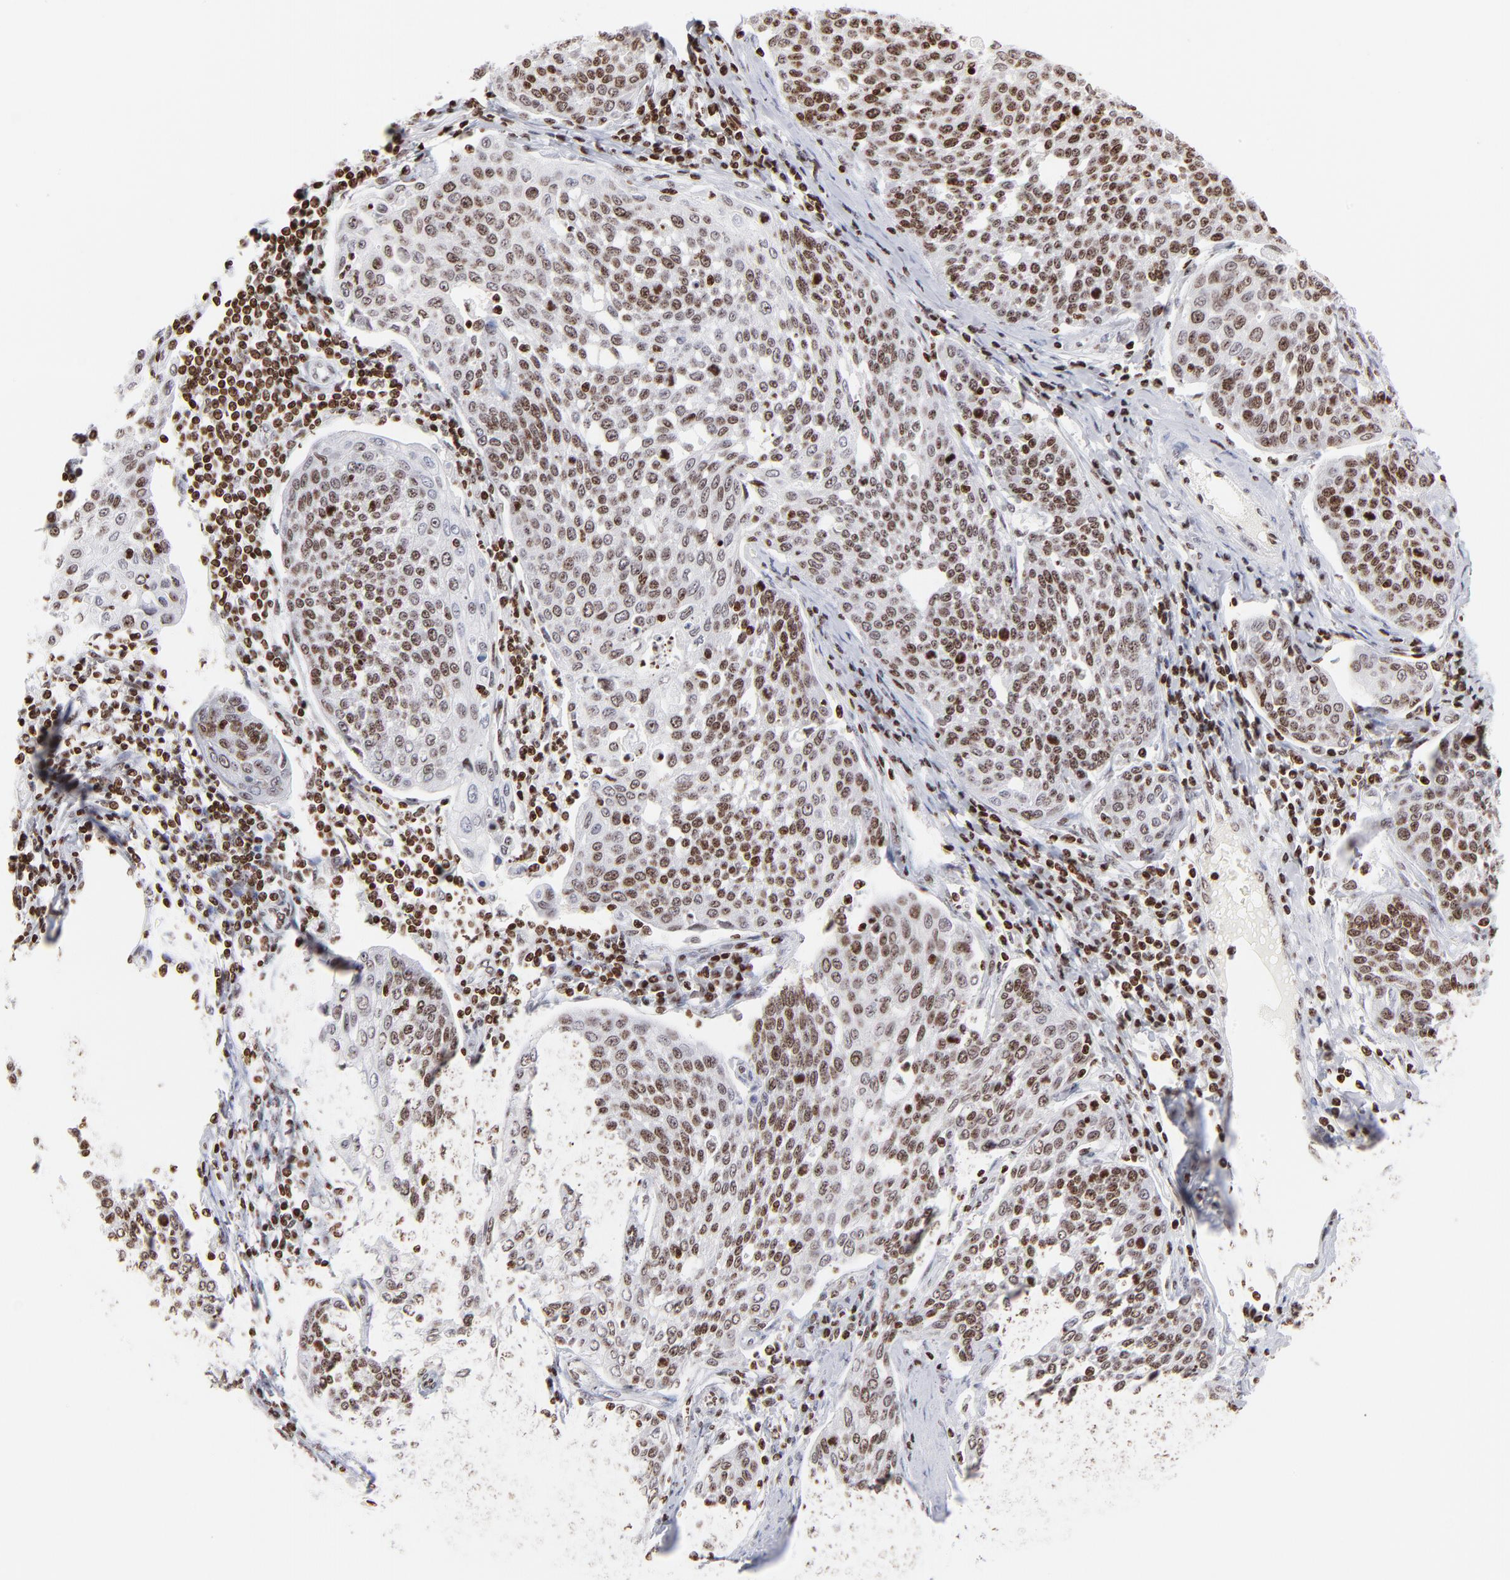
{"staining": {"intensity": "moderate", "quantity": ">75%", "location": "nuclear"}, "tissue": "cervical cancer", "cell_type": "Tumor cells", "image_type": "cancer", "snomed": [{"axis": "morphology", "description": "Squamous cell carcinoma, NOS"}, {"axis": "topography", "description": "Cervix"}], "caption": "Immunohistochemistry staining of cervical squamous cell carcinoma, which shows medium levels of moderate nuclear expression in approximately >75% of tumor cells indicating moderate nuclear protein positivity. The staining was performed using DAB (3,3'-diaminobenzidine) (brown) for protein detection and nuclei were counterstained in hematoxylin (blue).", "gene": "RTL4", "patient": {"sex": "female", "age": 34}}